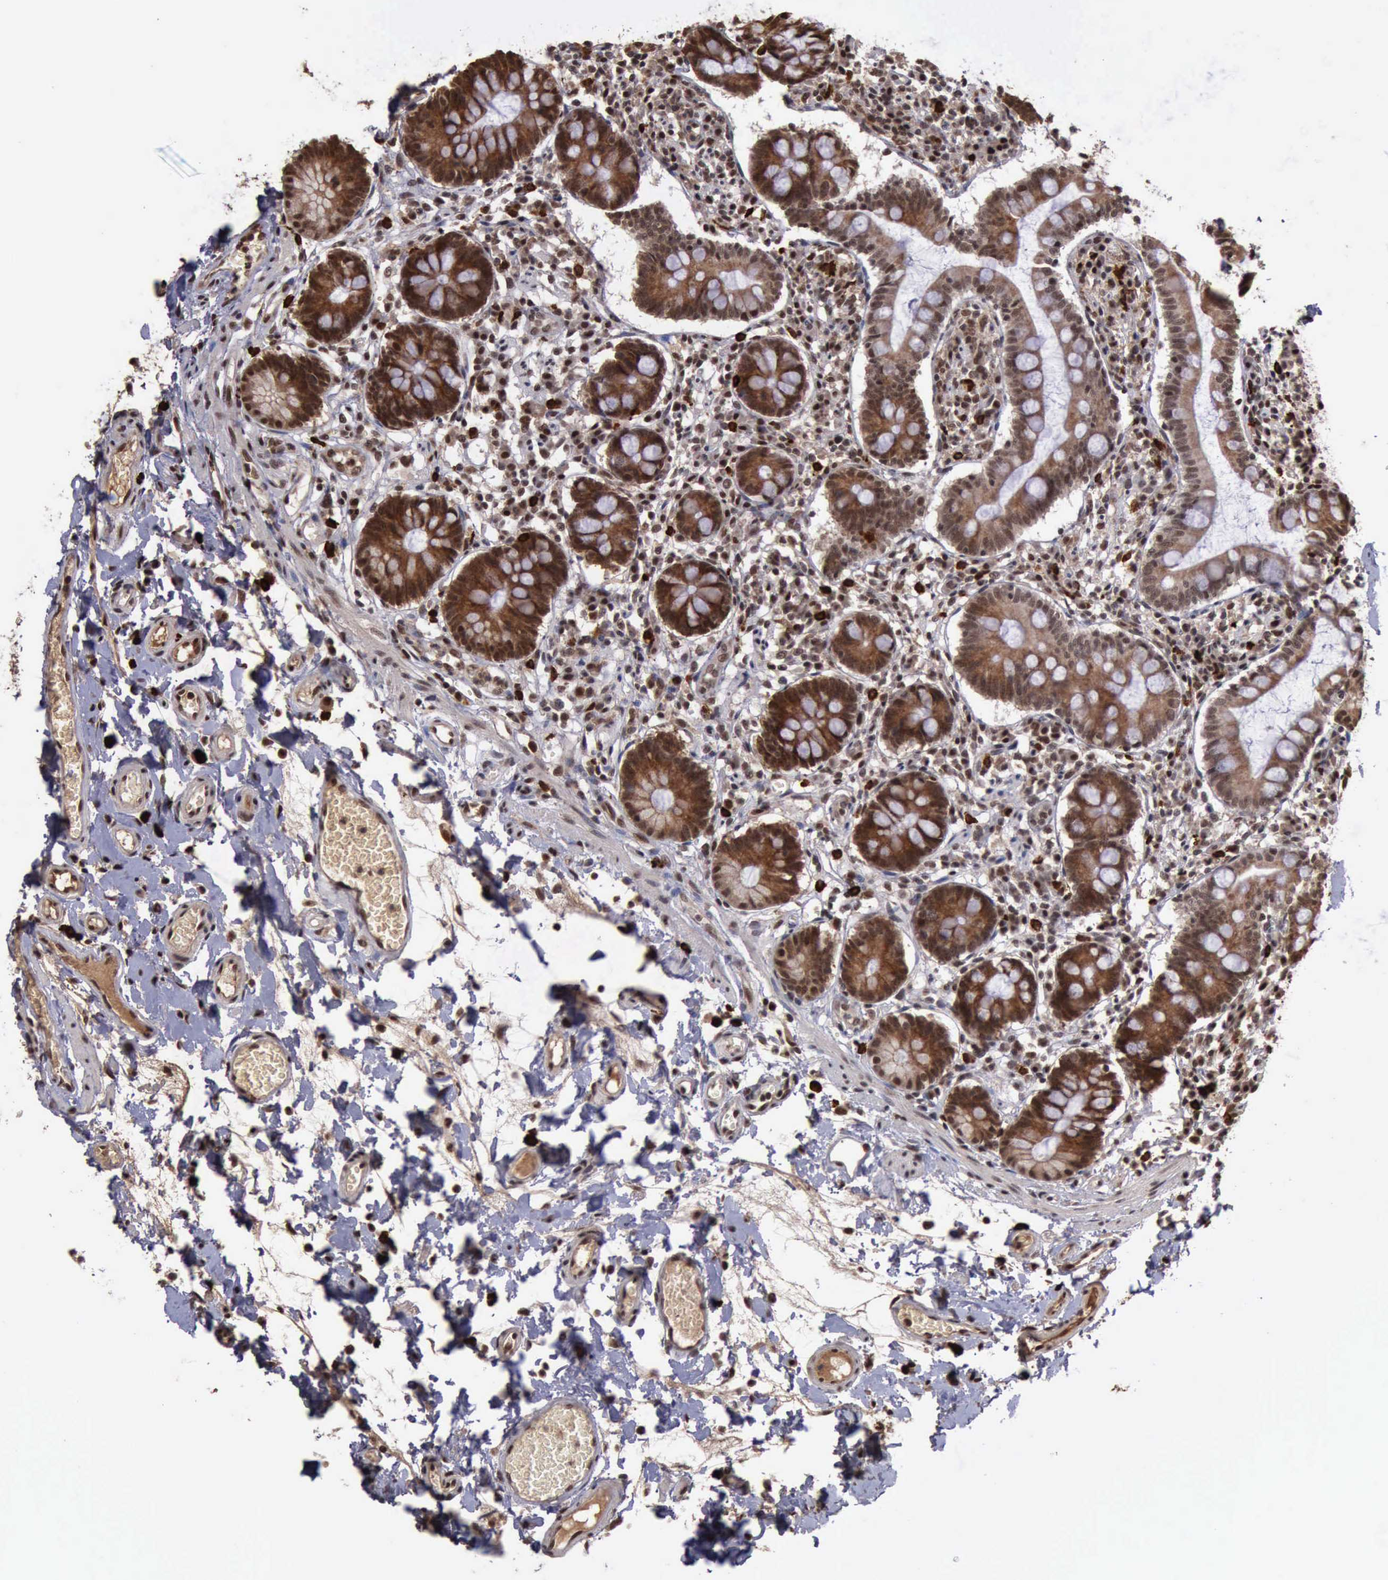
{"staining": {"intensity": "moderate", "quantity": ">75%", "location": "cytoplasmic/membranous,nuclear"}, "tissue": "small intestine", "cell_type": "Glandular cells", "image_type": "normal", "snomed": [{"axis": "morphology", "description": "Normal tissue, NOS"}, {"axis": "topography", "description": "Small intestine"}], "caption": "Moderate cytoplasmic/membranous,nuclear staining is identified in approximately >75% of glandular cells in normal small intestine.", "gene": "TRMT2A", "patient": {"sex": "female", "age": 61}}